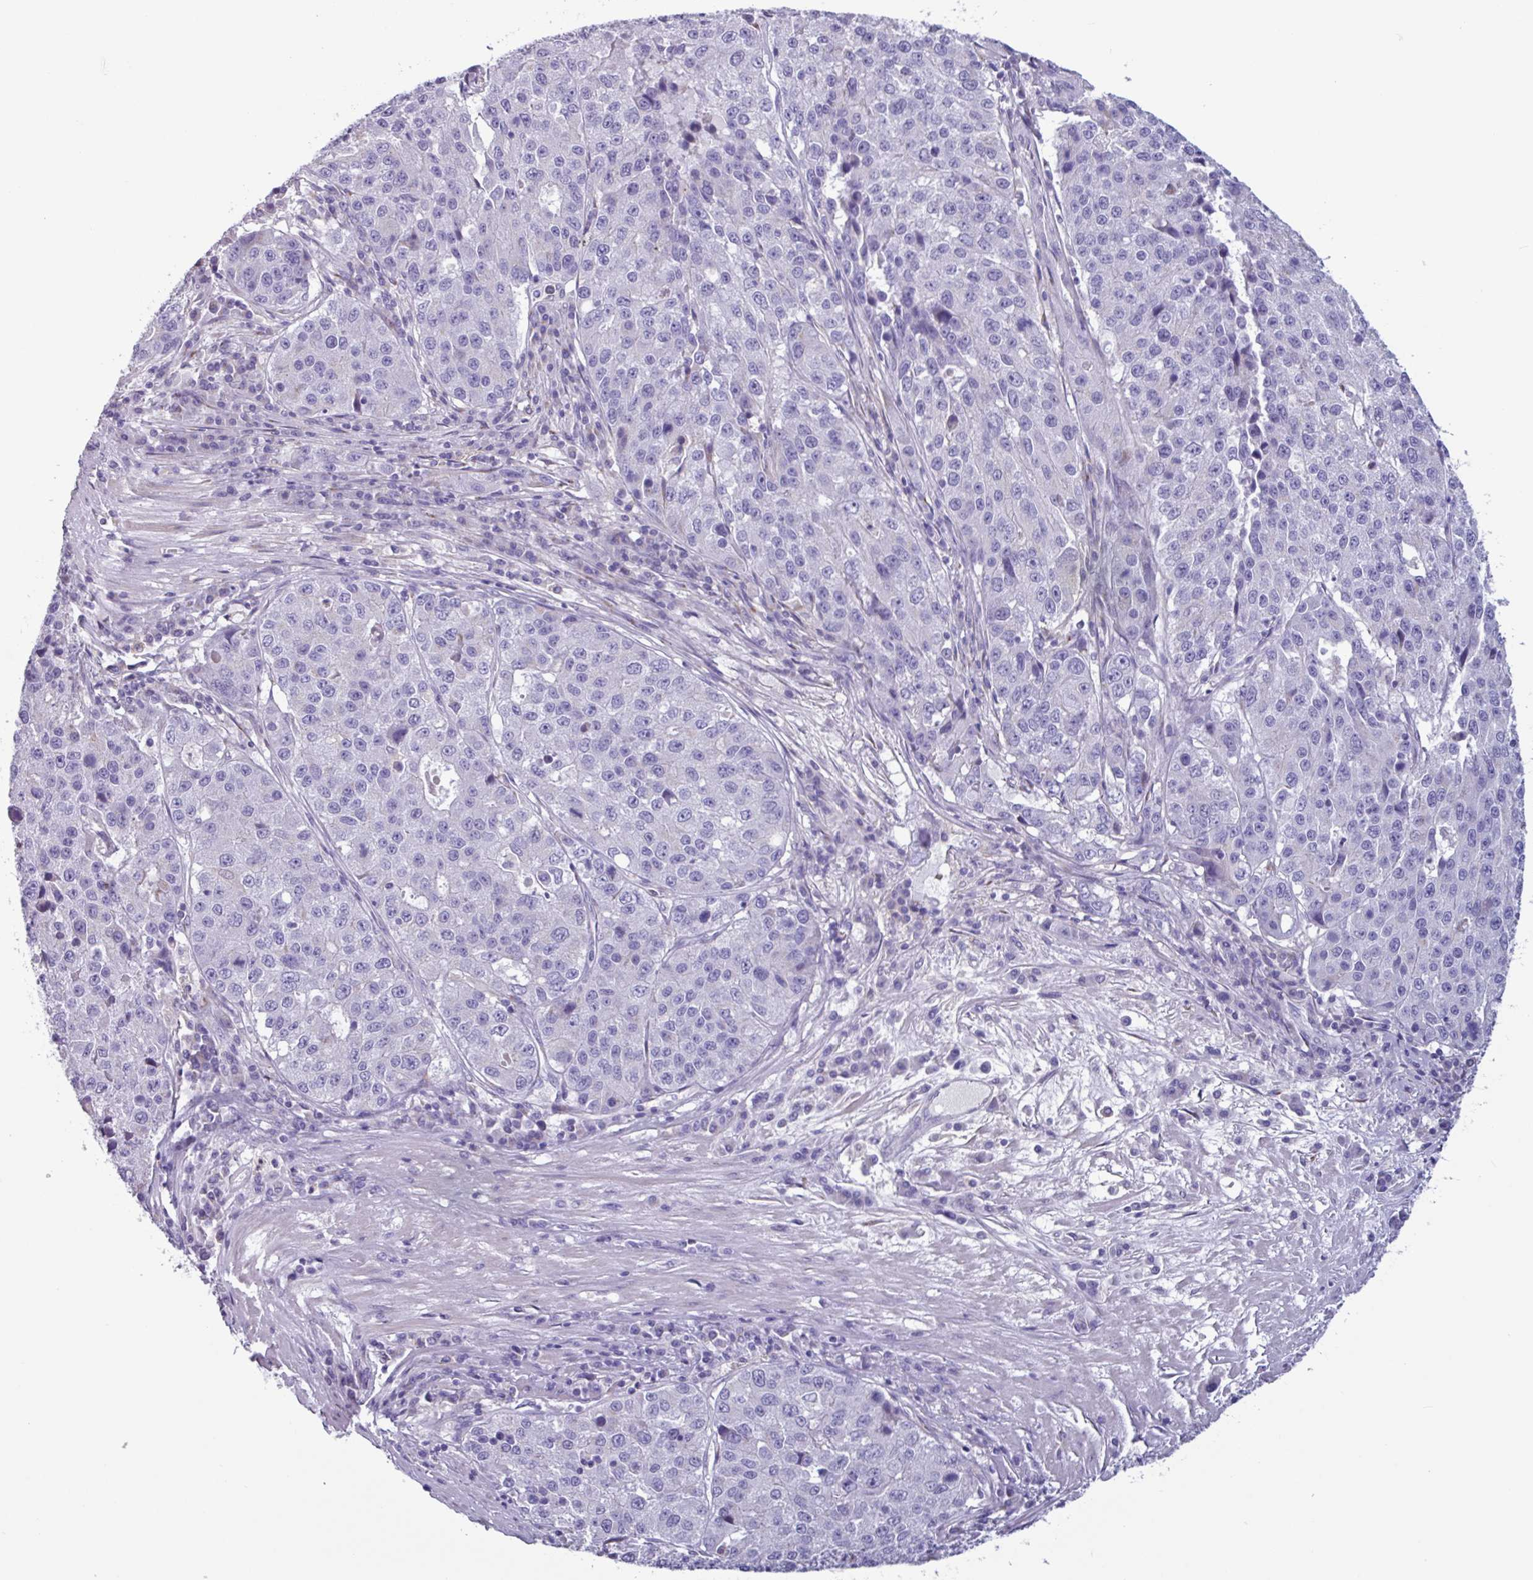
{"staining": {"intensity": "negative", "quantity": "none", "location": "none"}, "tissue": "stomach cancer", "cell_type": "Tumor cells", "image_type": "cancer", "snomed": [{"axis": "morphology", "description": "Adenocarcinoma, NOS"}, {"axis": "topography", "description": "Stomach"}], "caption": "Immunohistochemistry micrograph of neoplastic tissue: human stomach cancer stained with DAB (3,3'-diaminobenzidine) displays no significant protein expression in tumor cells.", "gene": "ADGRE1", "patient": {"sex": "male", "age": 71}}